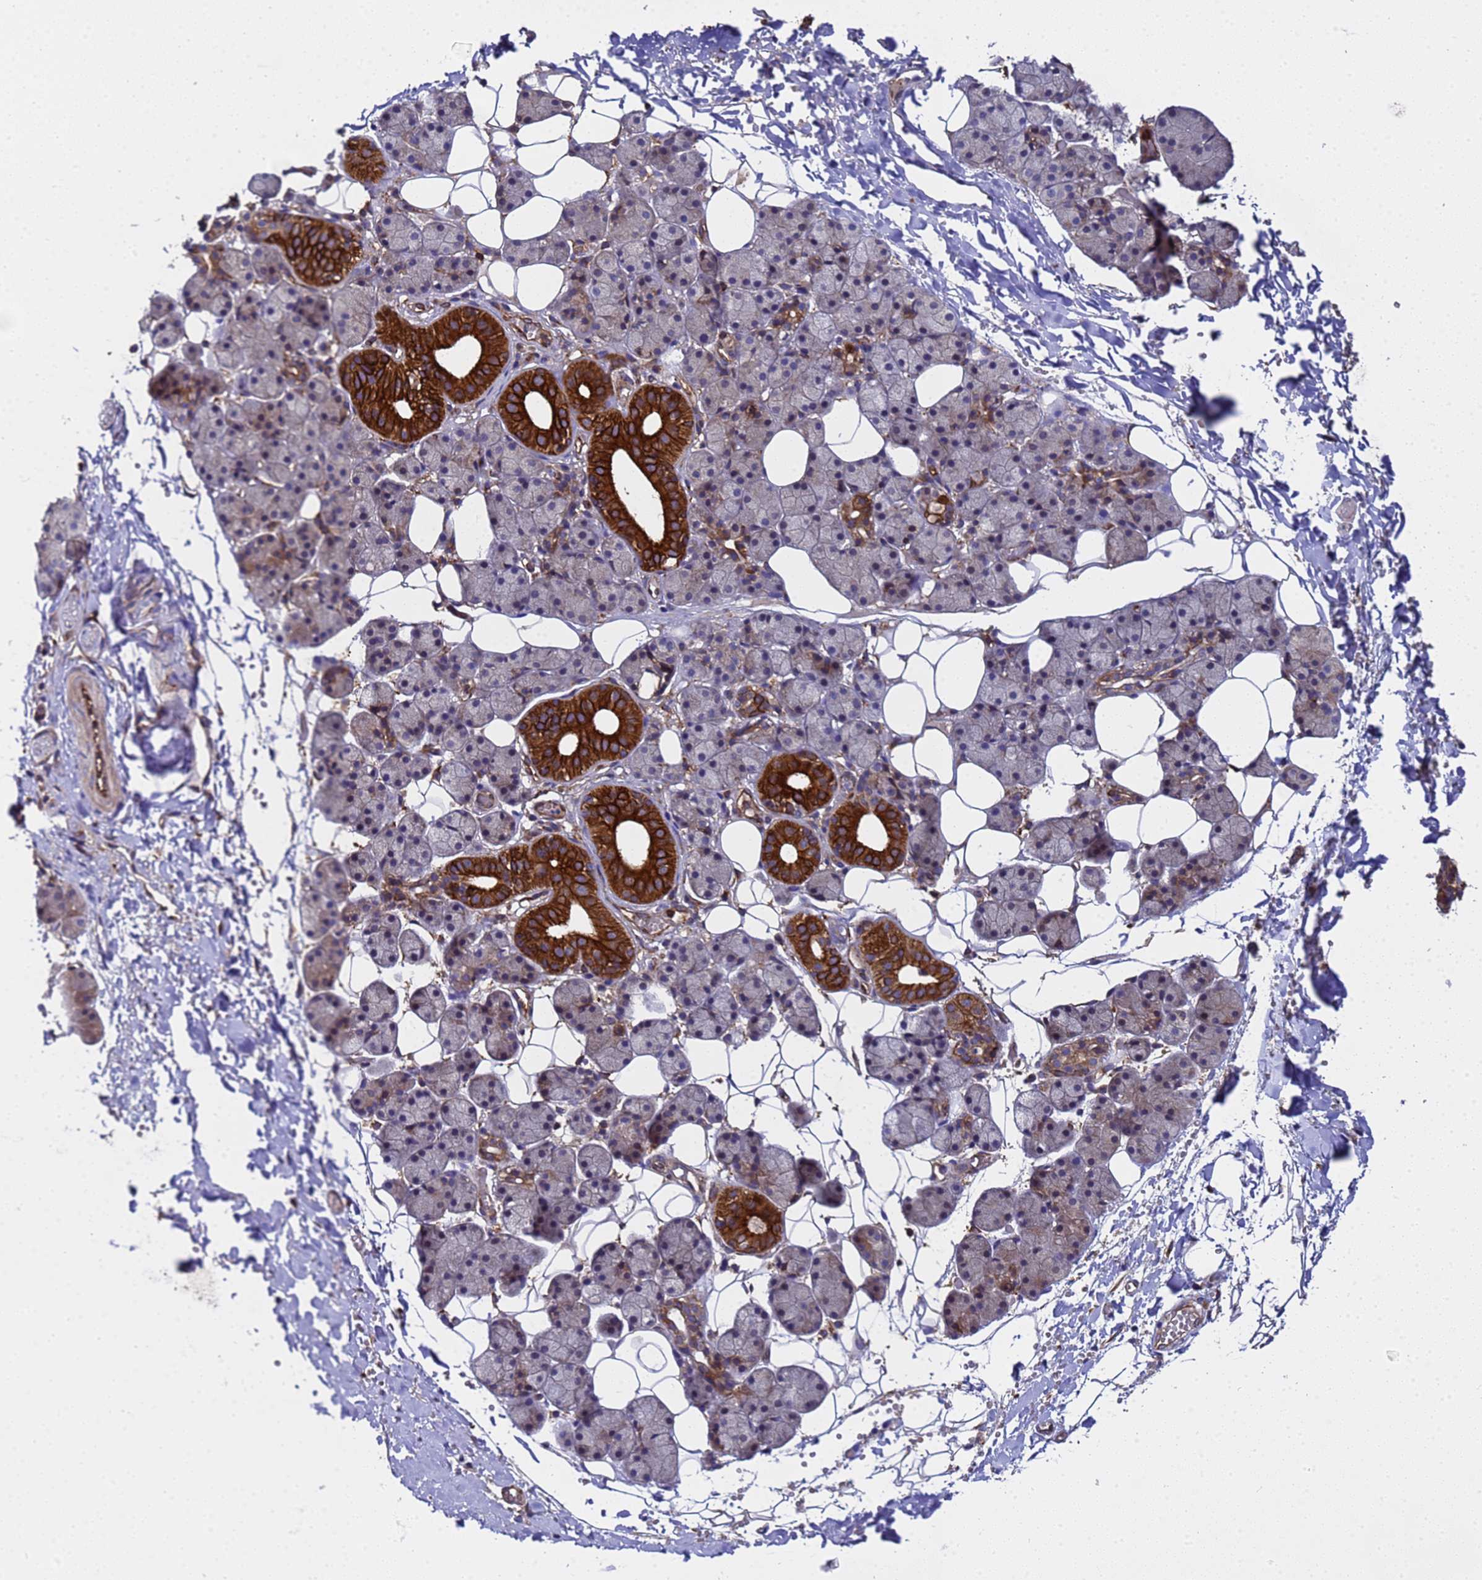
{"staining": {"intensity": "strong", "quantity": "<25%", "location": "cytoplasmic/membranous"}, "tissue": "salivary gland", "cell_type": "Glandular cells", "image_type": "normal", "snomed": [{"axis": "morphology", "description": "Normal tissue, NOS"}, {"axis": "topography", "description": "Salivary gland"}], "caption": "Normal salivary gland displays strong cytoplasmic/membranous staining in approximately <25% of glandular cells, visualized by immunohistochemistry. (DAB = brown stain, brightfield microscopy at high magnification).", "gene": "MOCS1", "patient": {"sex": "female", "age": 33}}